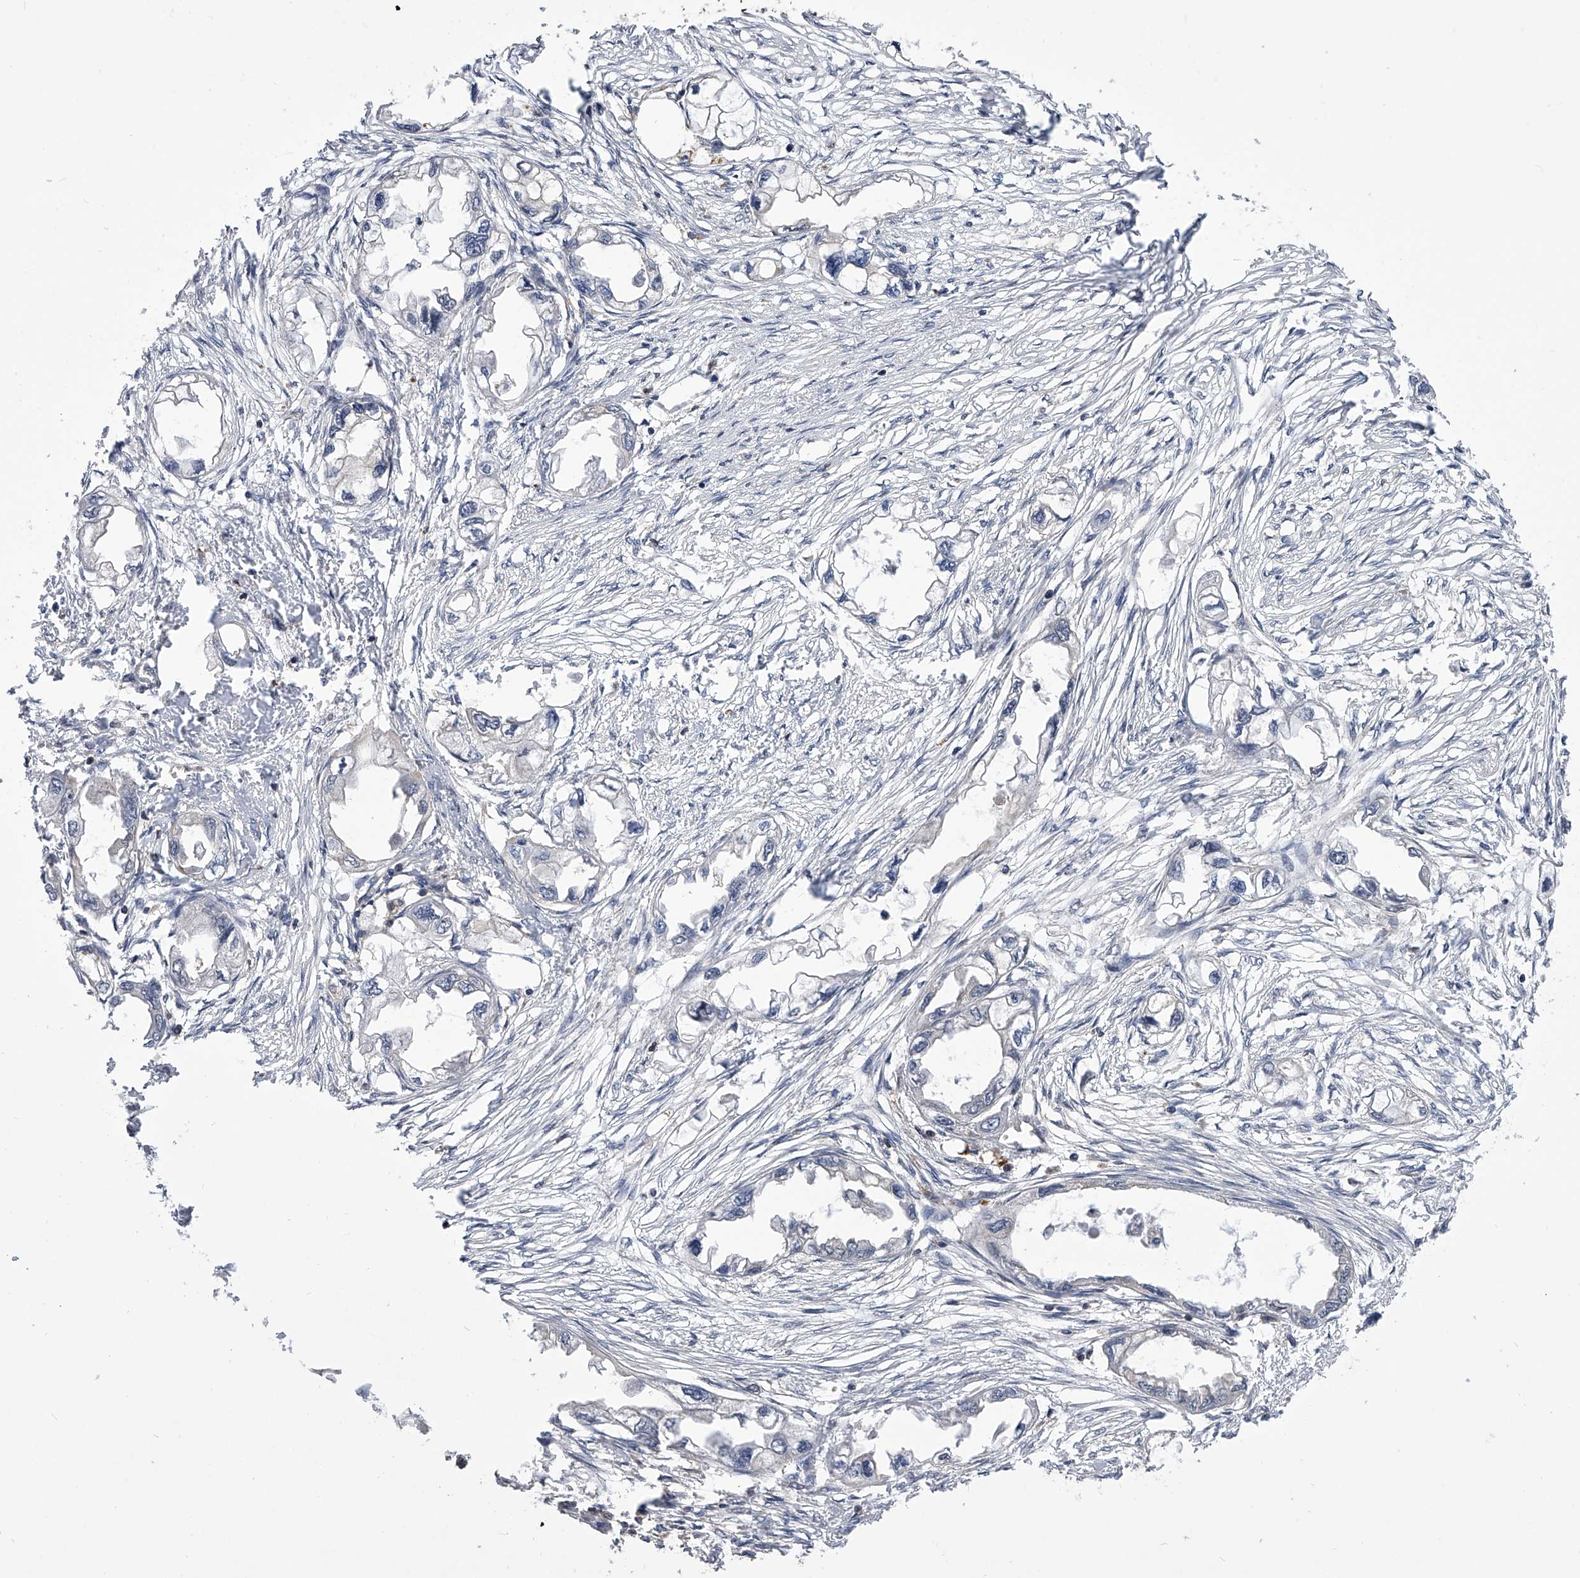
{"staining": {"intensity": "negative", "quantity": "none", "location": "none"}, "tissue": "endometrial cancer", "cell_type": "Tumor cells", "image_type": "cancer", "snomed": [{"axis": "morphology", "description": "Adenocarcinoma, NOS"}, {"axis": "morphology", "description": "Adenocarcinoma, metastatic, NOS"}, {"axis": "topography", "description": "Adipose tissue"}, {"axis": "topography", "description": "Endometrium"}], "caption": "An IHC photomicrograph of endometrial cancer (metastatic adenocarcinoma) is shown. There is no staining in tumor cells of endometrial cancer (metastatic adenocarcinoma).", "gene": "PAN3", "patient": {"sex": "female", "age": 67}}